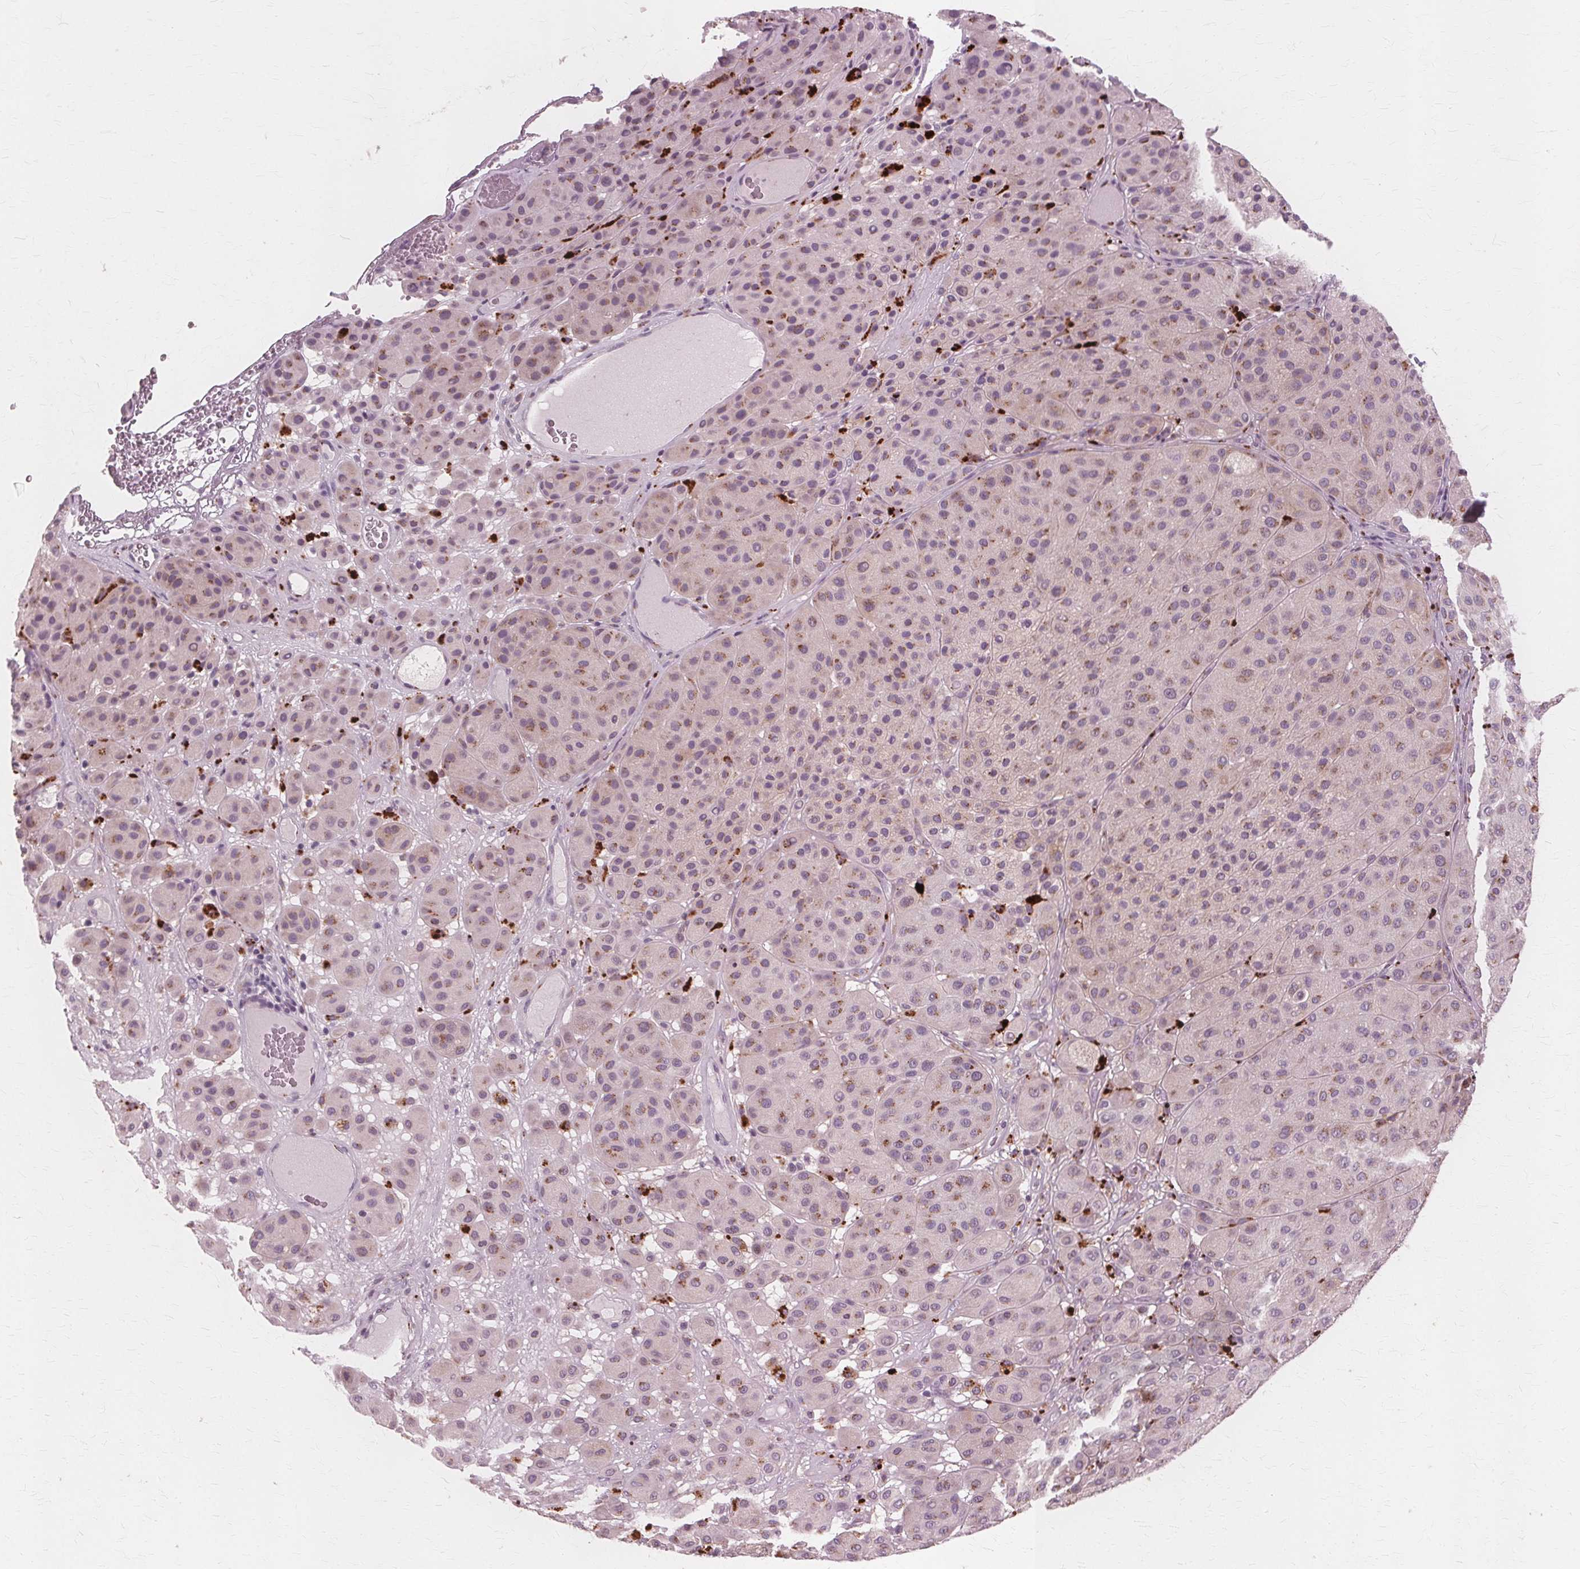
{"staining": {"intensity": "weak", "quantity": "<25%", "location": "cytoplasmic/membranous"}, "tissue": "melanoma", "cell_type": "Tumor cells", "image_type": "cancer", "snomed": [{"axis": "morphology", "description": "Malignant melanoma, Metastatic site"}, {"axis": "topography", "description": "Smooth muscle"}], "caption": "DAB immunohistochemical staining of melanoma demonstrates no significant staining in tumor cells.", "gene": "DNASE2", "patient": {"sex": "male", "age": 41}}